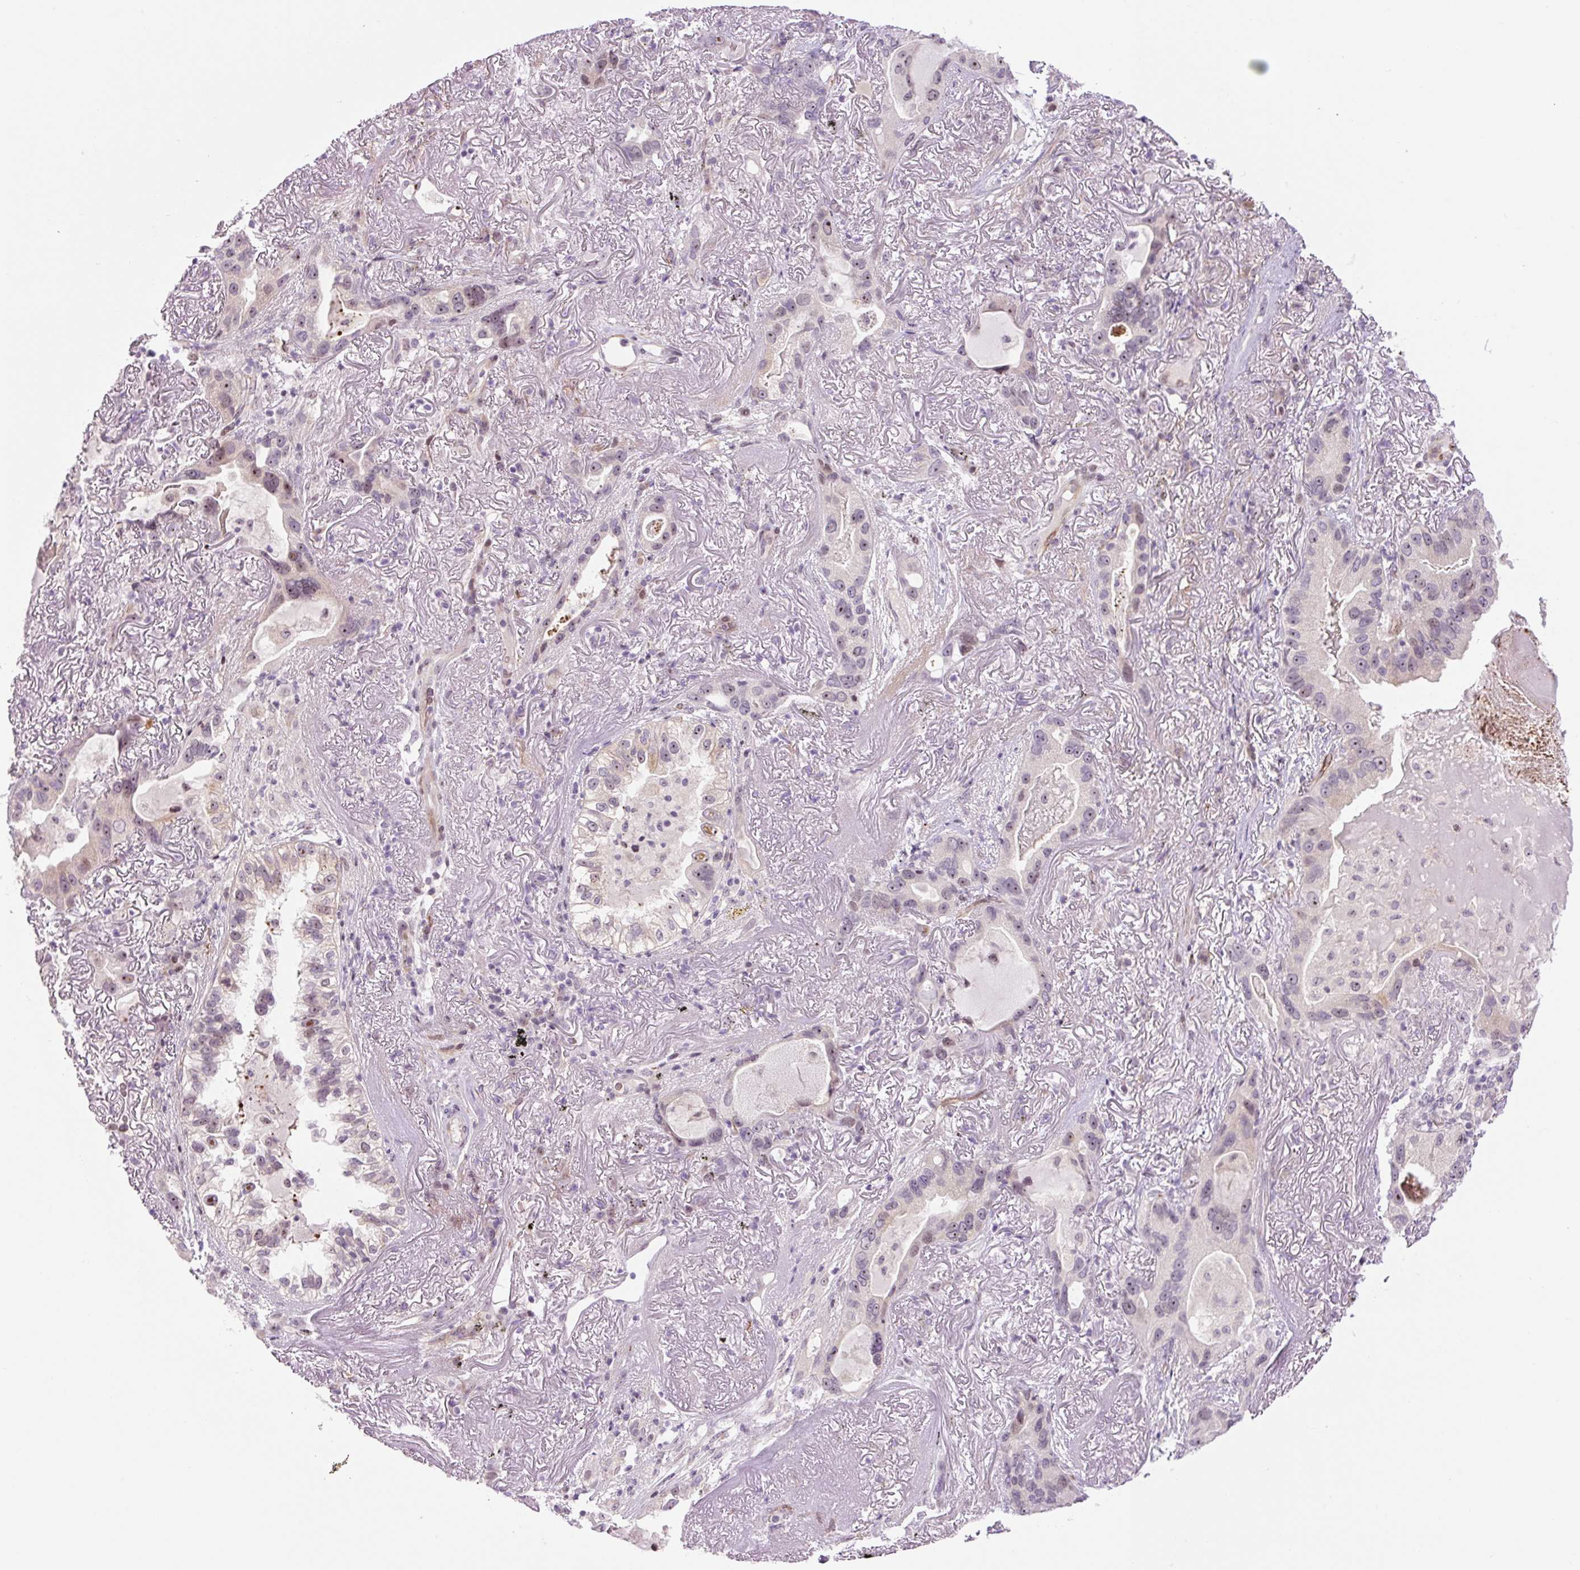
{"staining": {"intensity": "weak", "quantity": "25%-75%", "location": "nuclear"}, "tissue": "lung cancer", "cell_type": "Tumor cells", "image_type": "cancer", "snomed": [{"axis": "morphology", "description": "Adenocarcinoma, NOS"}, {"axis": "topography", "description": "Lung"}], "caption": "Tumor cells demonstrate weak nuclear expression in about 25%-75% of cells in lung cancer (adenocarcinoma).", "gene": "ZNF417", "patient": {"sex": "female", "age": 69}}